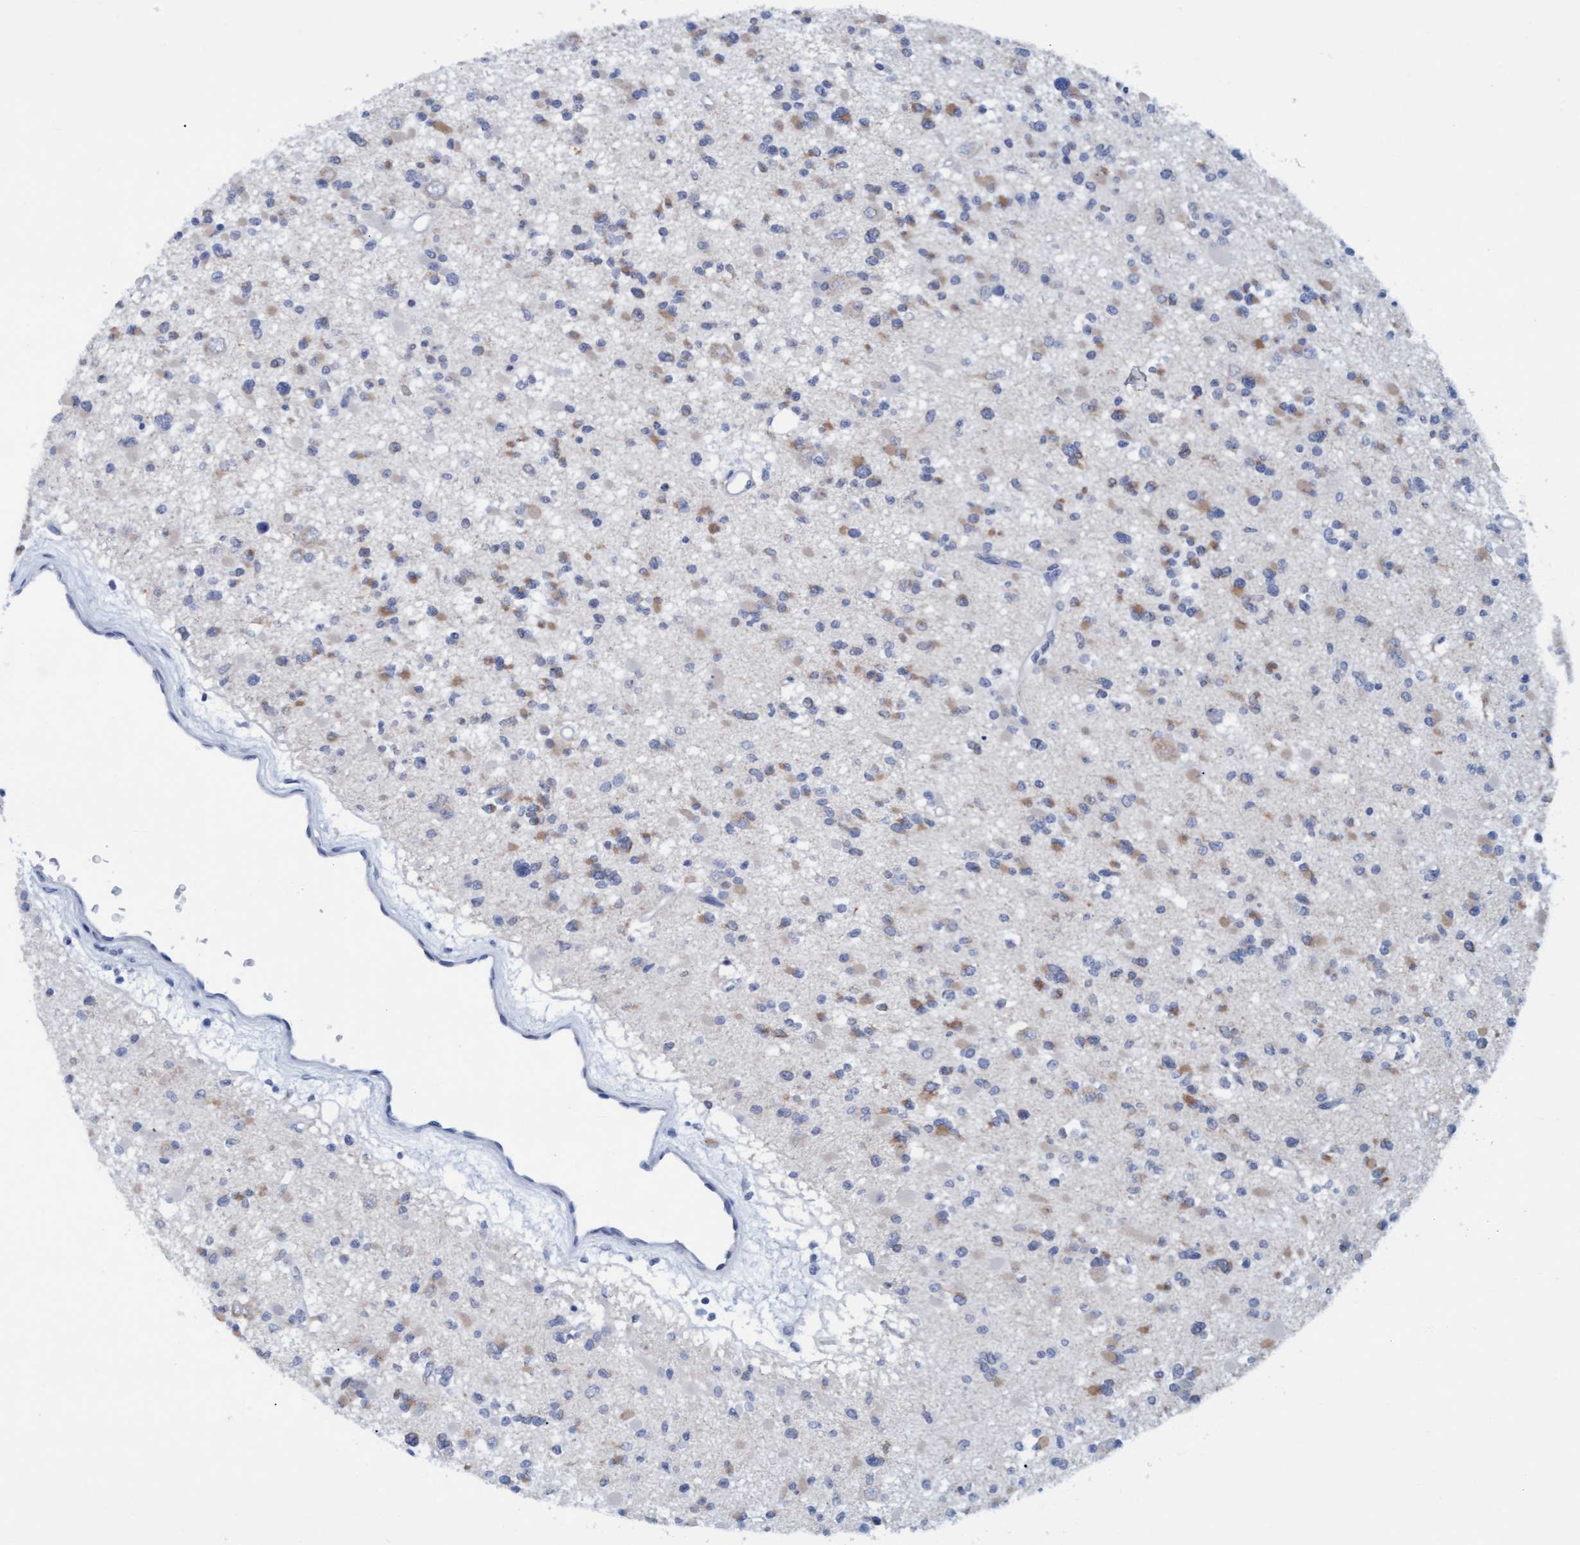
{"staining": {"intensity": "moderate", "quantity": ">75%", "location": "cytoplasmic/membranous"}, "tissue": "glioma", "cell_type": "Tumor cells", "image_type": "cancer", "snomed": [{"axis": "morphology", "description": "Glioma, malignant, Low grade"}, {"axis": "topography", "description": "Brain"}], "caption": "Moderate cytoplasmic/membranous positivity for a protein is seen in approximately >75% of tumor cells of low-grade glioma (malignant) using IHC.", "gene": "SSTR3", "patient": {"sex": "female", "age": 22}}